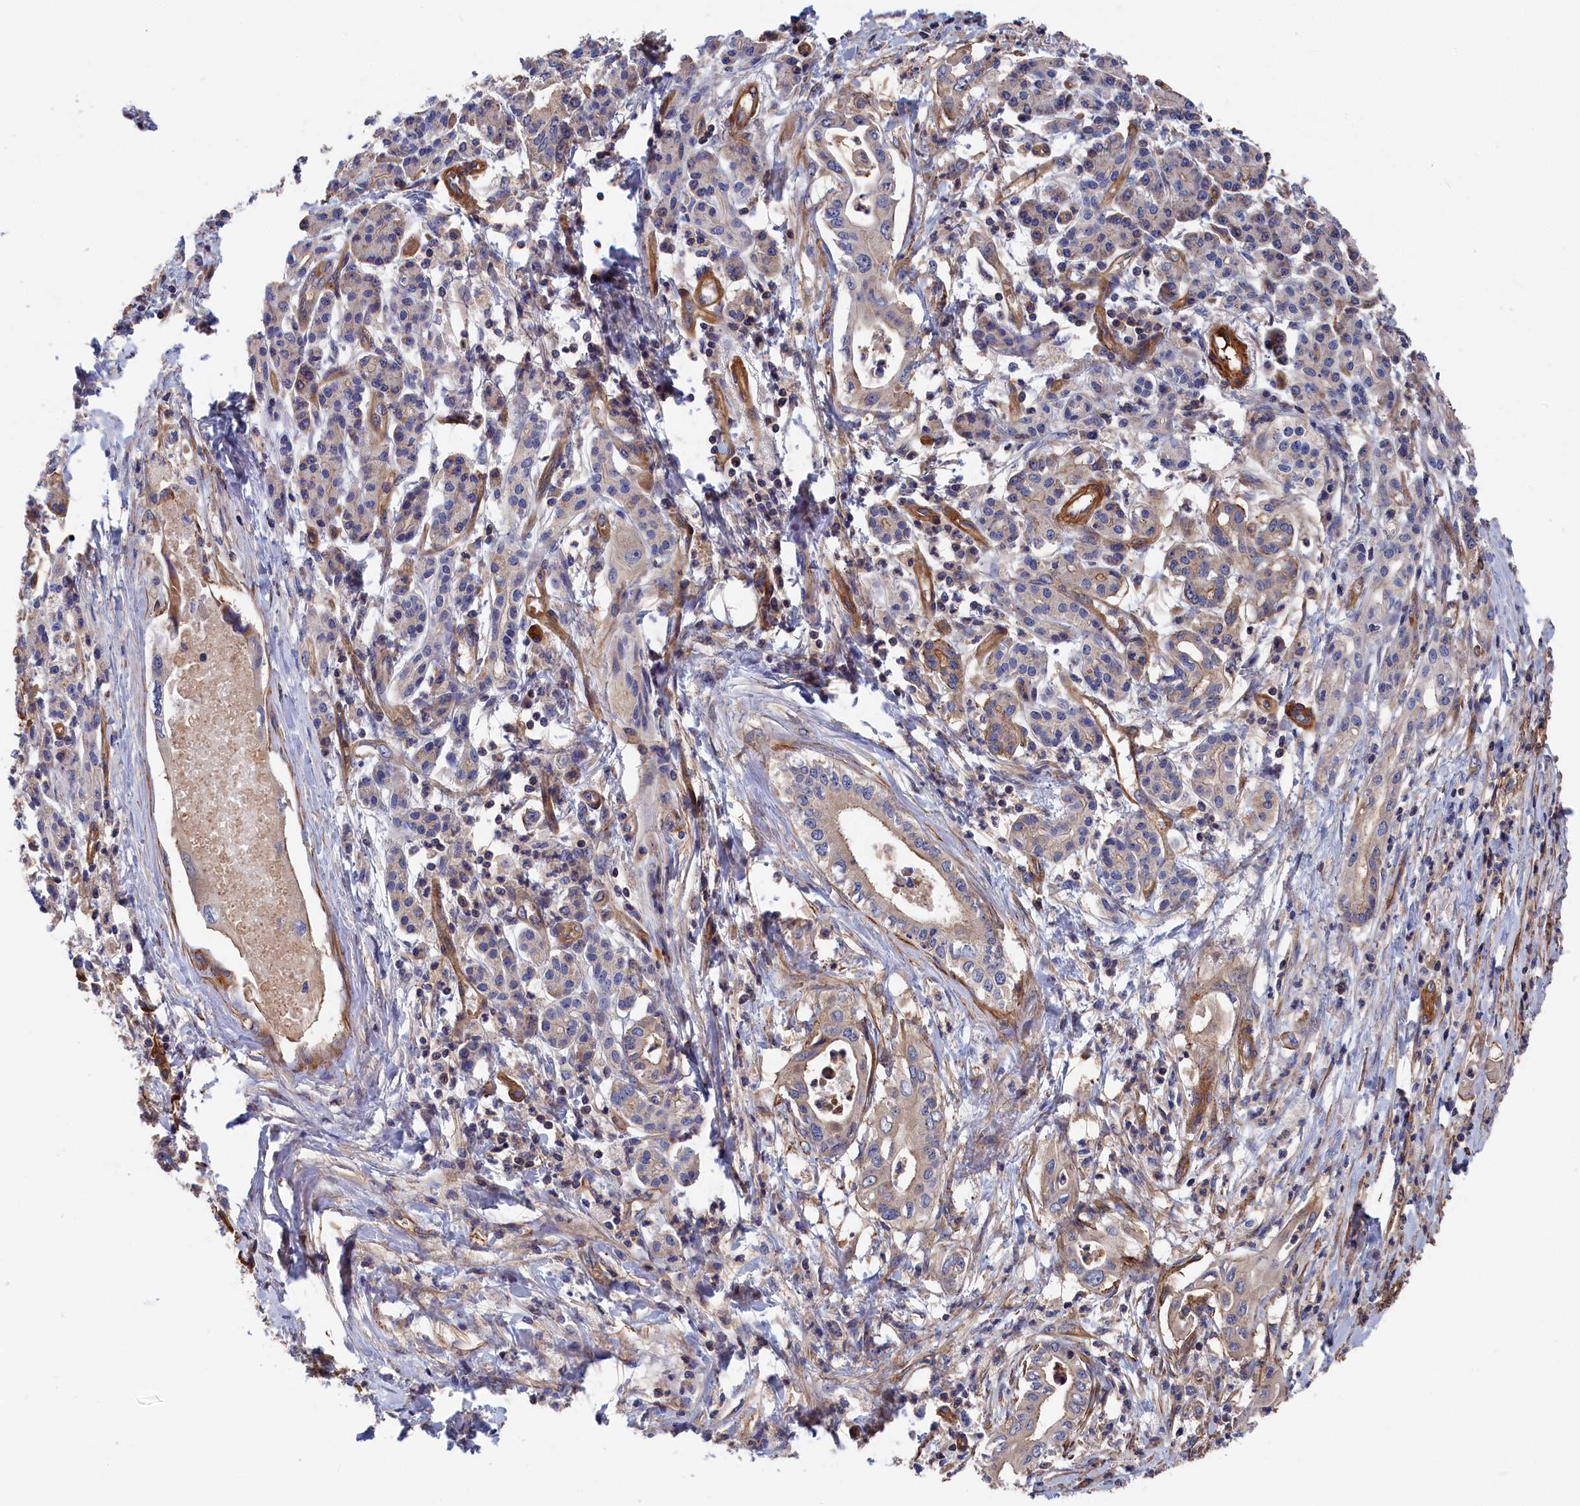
{"staining": {"intensity": "negative", "quantity": "none", "location": "none"}, "tissue": "pancreatic cancer", "cell_type": "Tumor cells", "image_type": "cancer", "snomed": [{"axis": "morphology", "description": "Adenocarcinoma, NOS"}, {"axis": "topography", "description": "Pancreas"}], "caption": "Immunohistochemistry histopathology image of human adenocarcinoma (pancreatic) stained for a protein (brown), which shows no expression in tumor cells.", "gene": "LDHD", "patient": {"sex": "female", "age": 77}}